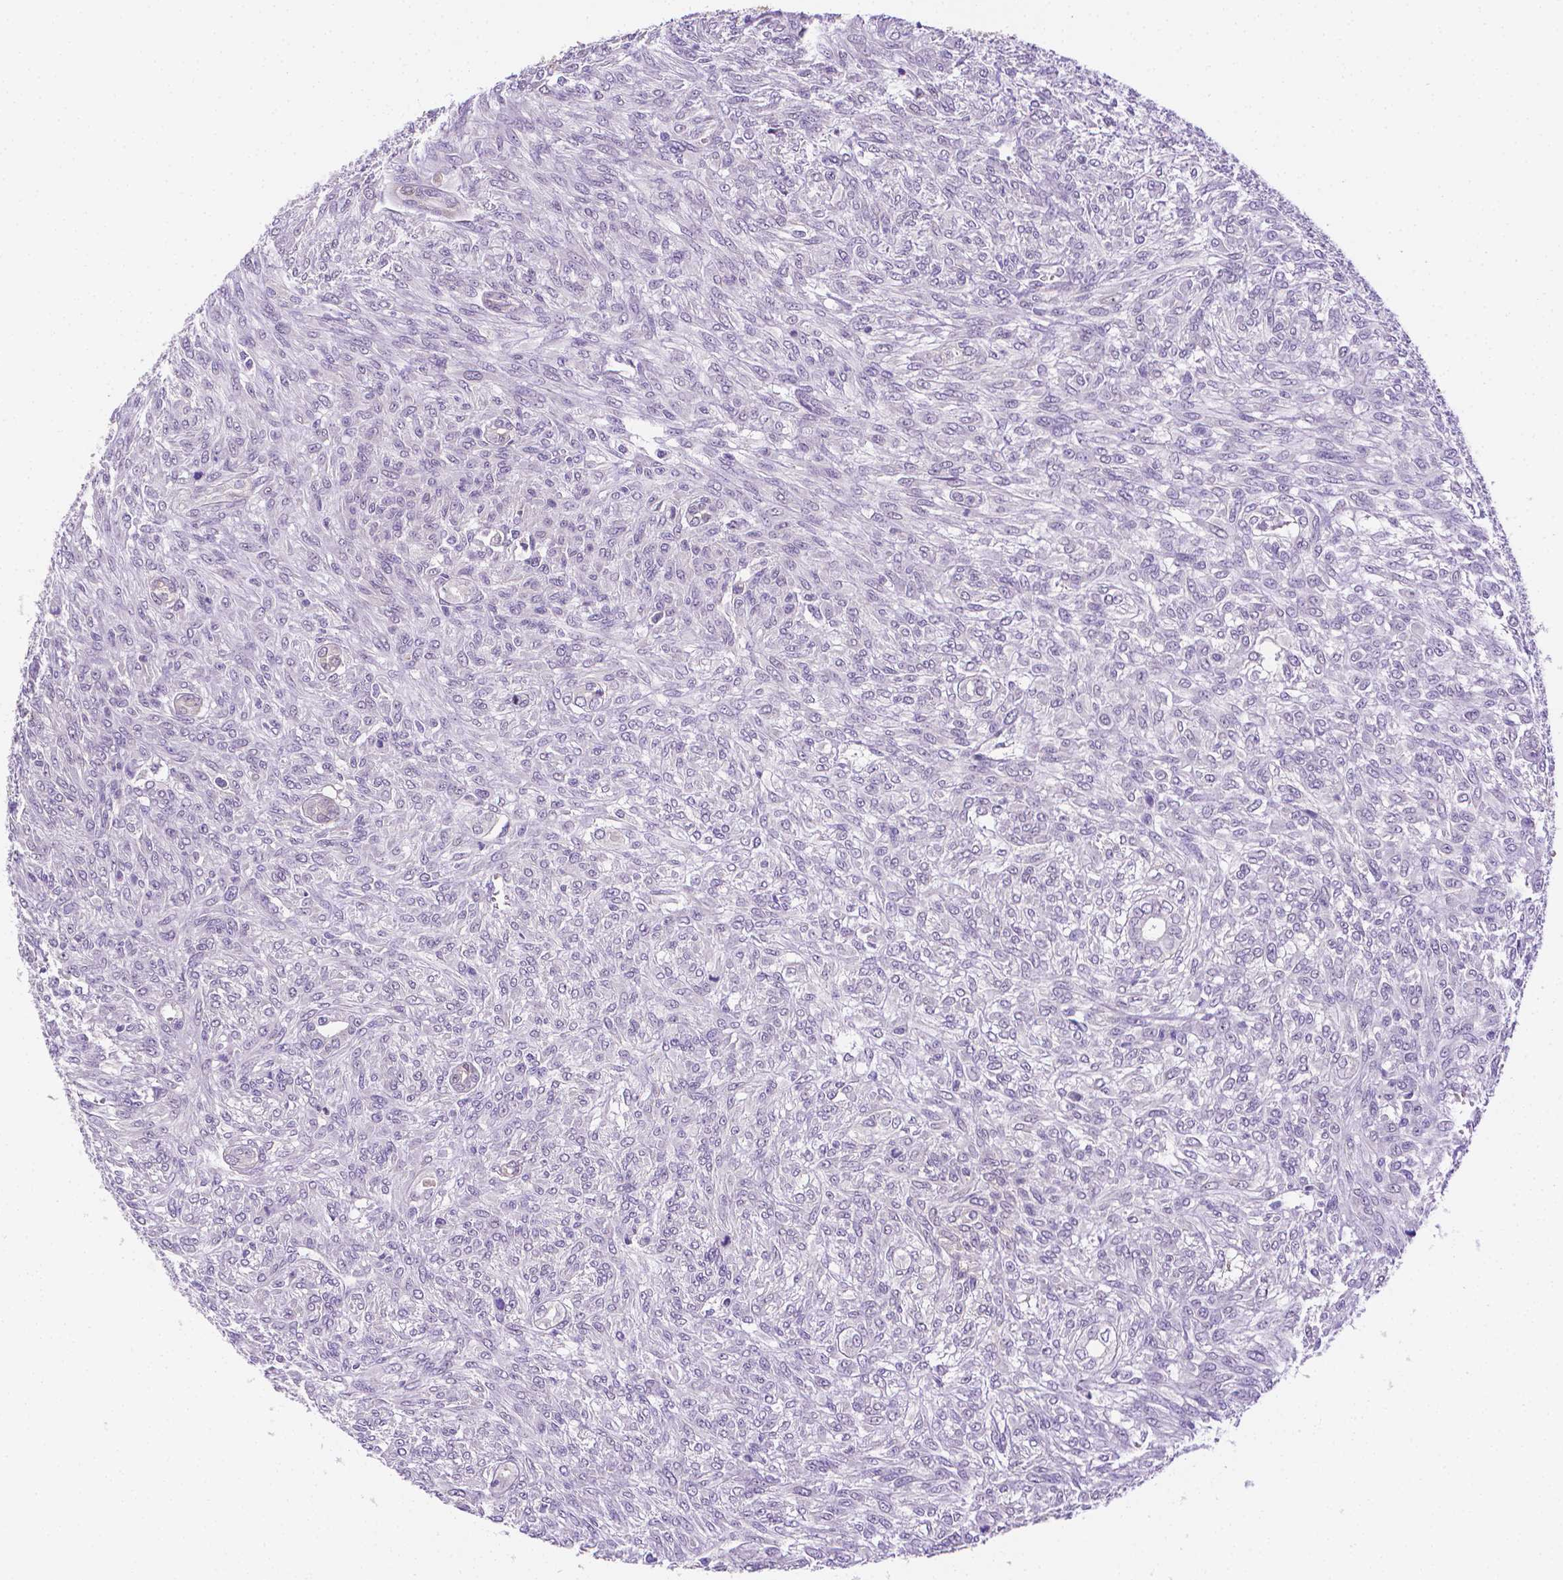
{"staining": {"intensity": "negative", "quantity": "none", "location": "none"}, "tissue": "renal cancer", "cell_type": "Tumor cells", "image_type": "cancer", "snomed": [{"axis": "morphology", "description": "Adenocarcinoma, NOS"}, {"axis": "topography", "description": "Kidney"}], "caption": "Immunohistochemical staining of adenocarcinoma (renal) reveals no significant staining in tumor cells. (DAB immunohistochemistry (IHC) visualized using brightfield microscopy, high magnification).", "gene": "NXPH2", "patient": {"sex": "male", "age": 58}}